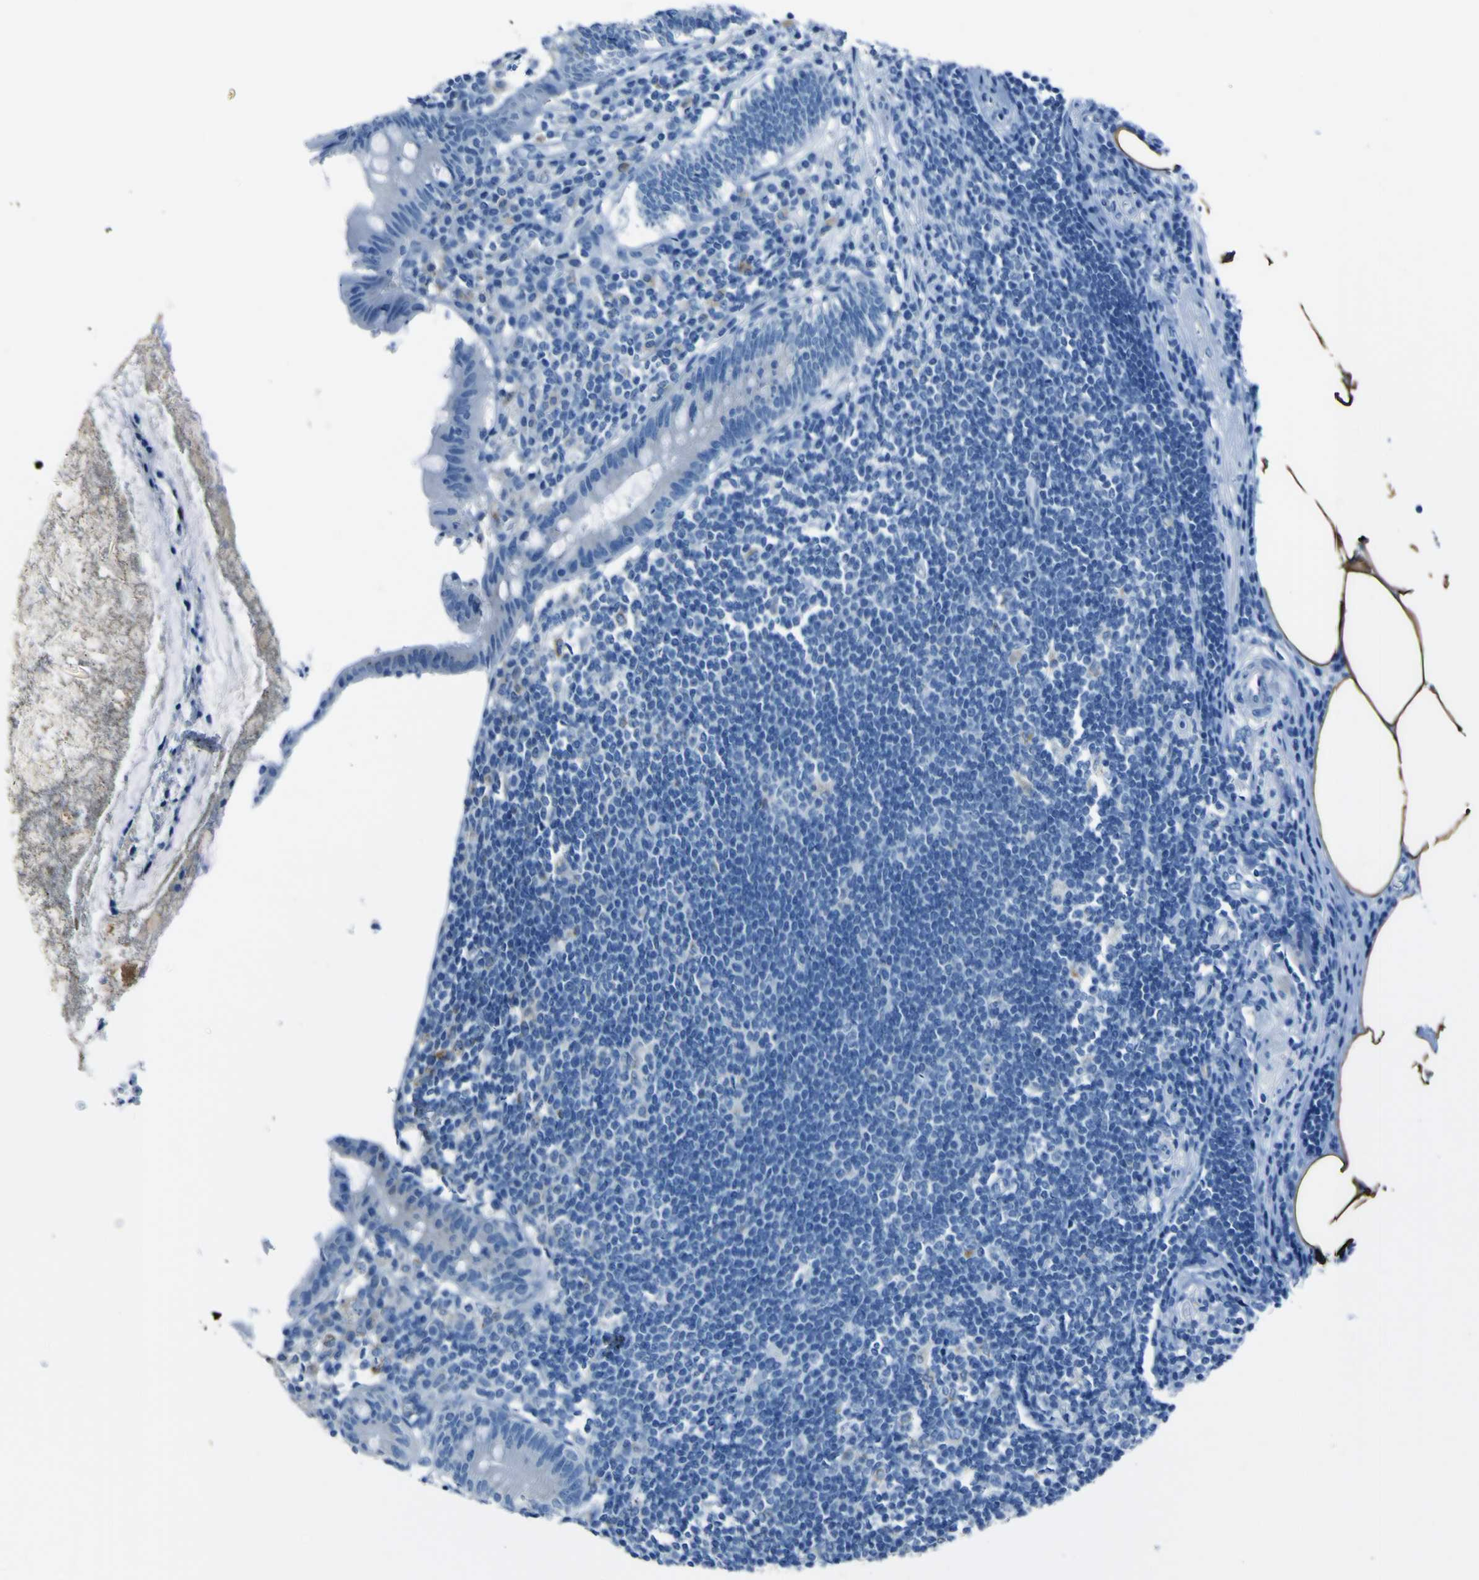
{"staining": {"intensity": "negative", "quantity": "none", "location": "none"}, "tissue": "appendix", "cell_type": "Glandular cells", "image_type": "normal", "snomed": [{"axis": "morphology", "description": "Normal tissue, NOS"}, {"axis": "topography", "description": "Appendix"}], "caption": "This is an immunohistochemistry (IHC) photomicrograph of unremarkable human appendix. There is no expression in glandular cells.", "gene": "ACSL1", "patient": {"sex": "female", "age": 50}}